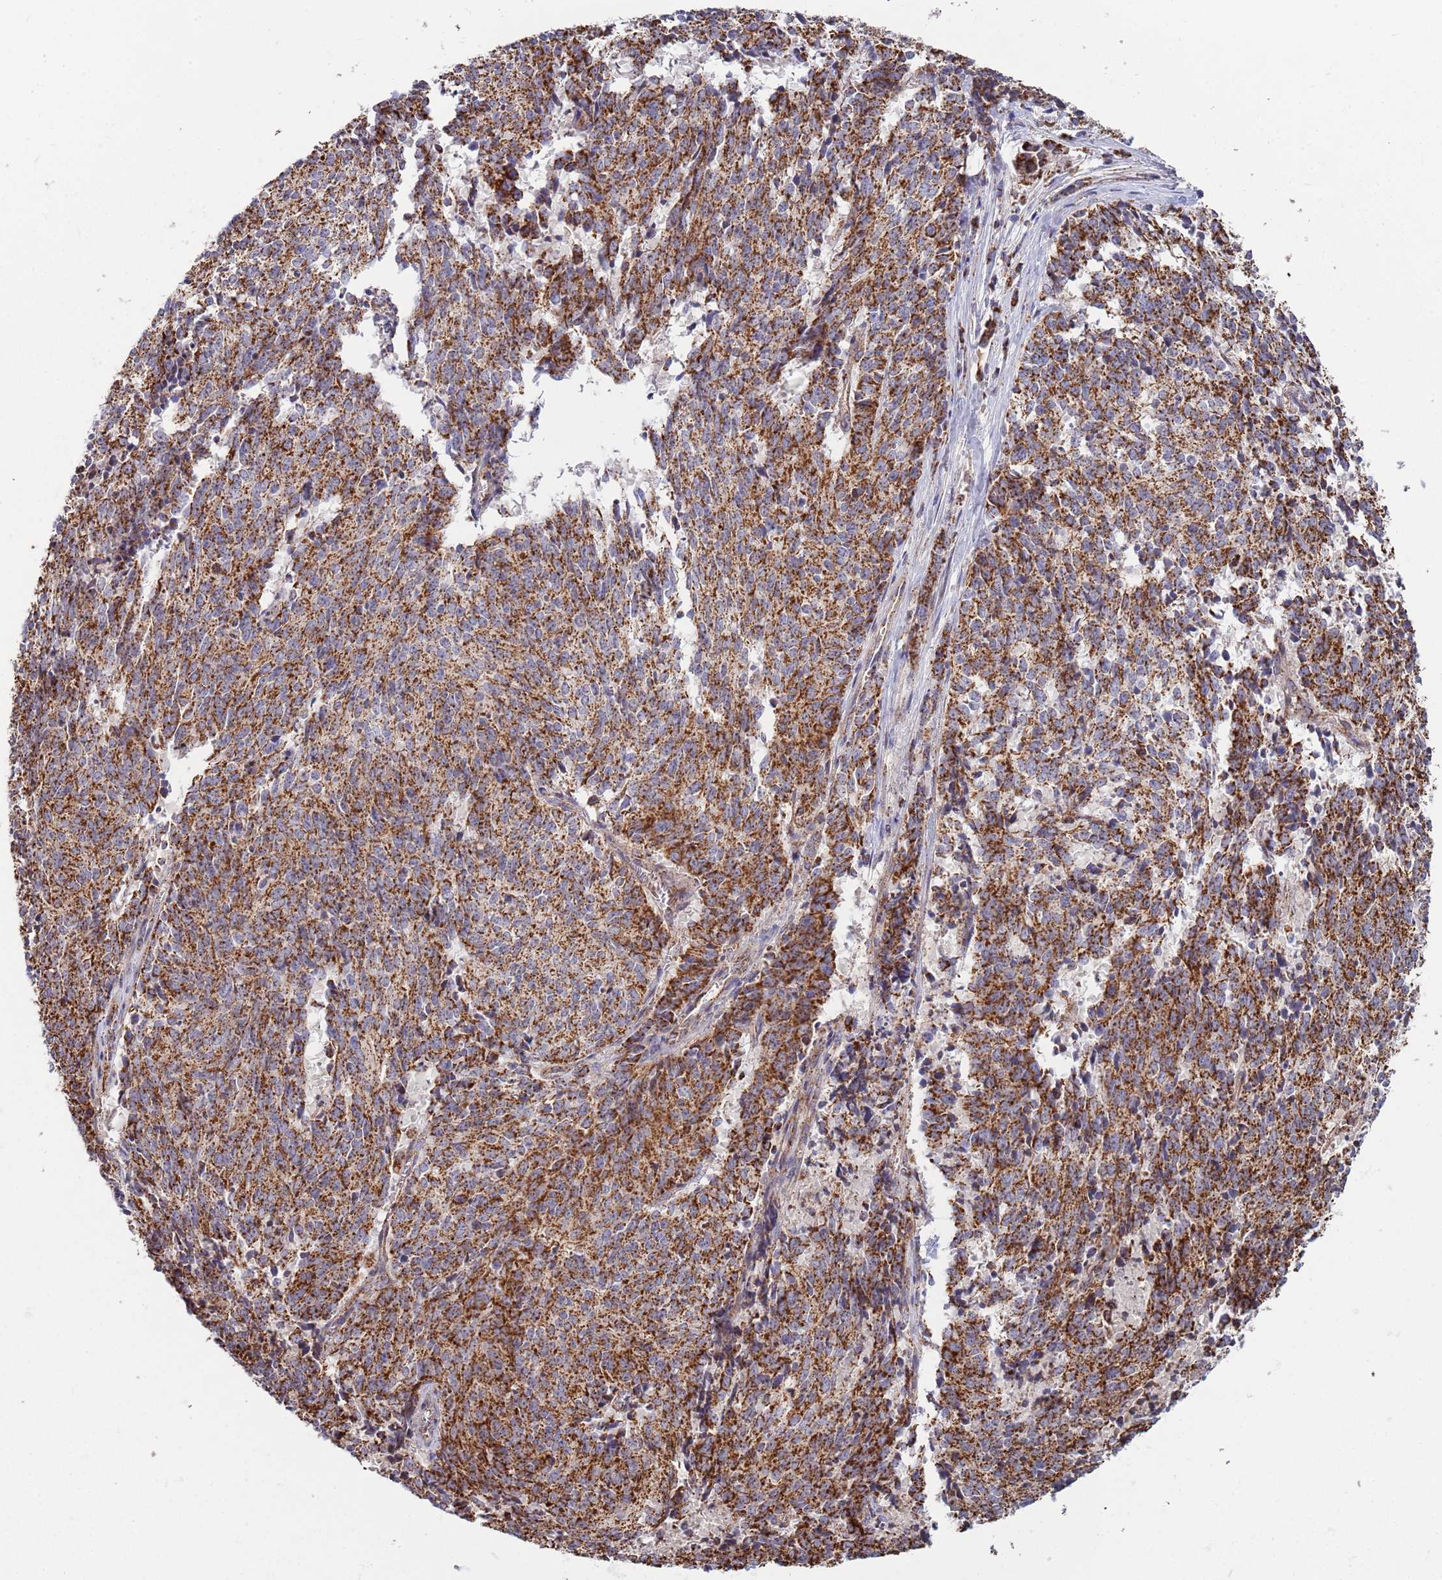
{"staining": {"intensity": "strong", "quantity": ">75%", "location": "cytoplasmic/membranous"}, "tissue": "cervical cancer", "cell_type": "Tumor cells", "image_type": "cancer", "snomed": [{"axis": "morphology", "description": "Squamous cell carcinoma, NOS"}, {"axis": "topography", "description": "Cervix"}], "caption": "Brown immunohistochemical staining in cervical cancer displays strong cytoplasmic/membranous staining in approximately >75% of tumor cells.", "gene": "VPS16", "patient": {"sex": "female", "age": 29}}